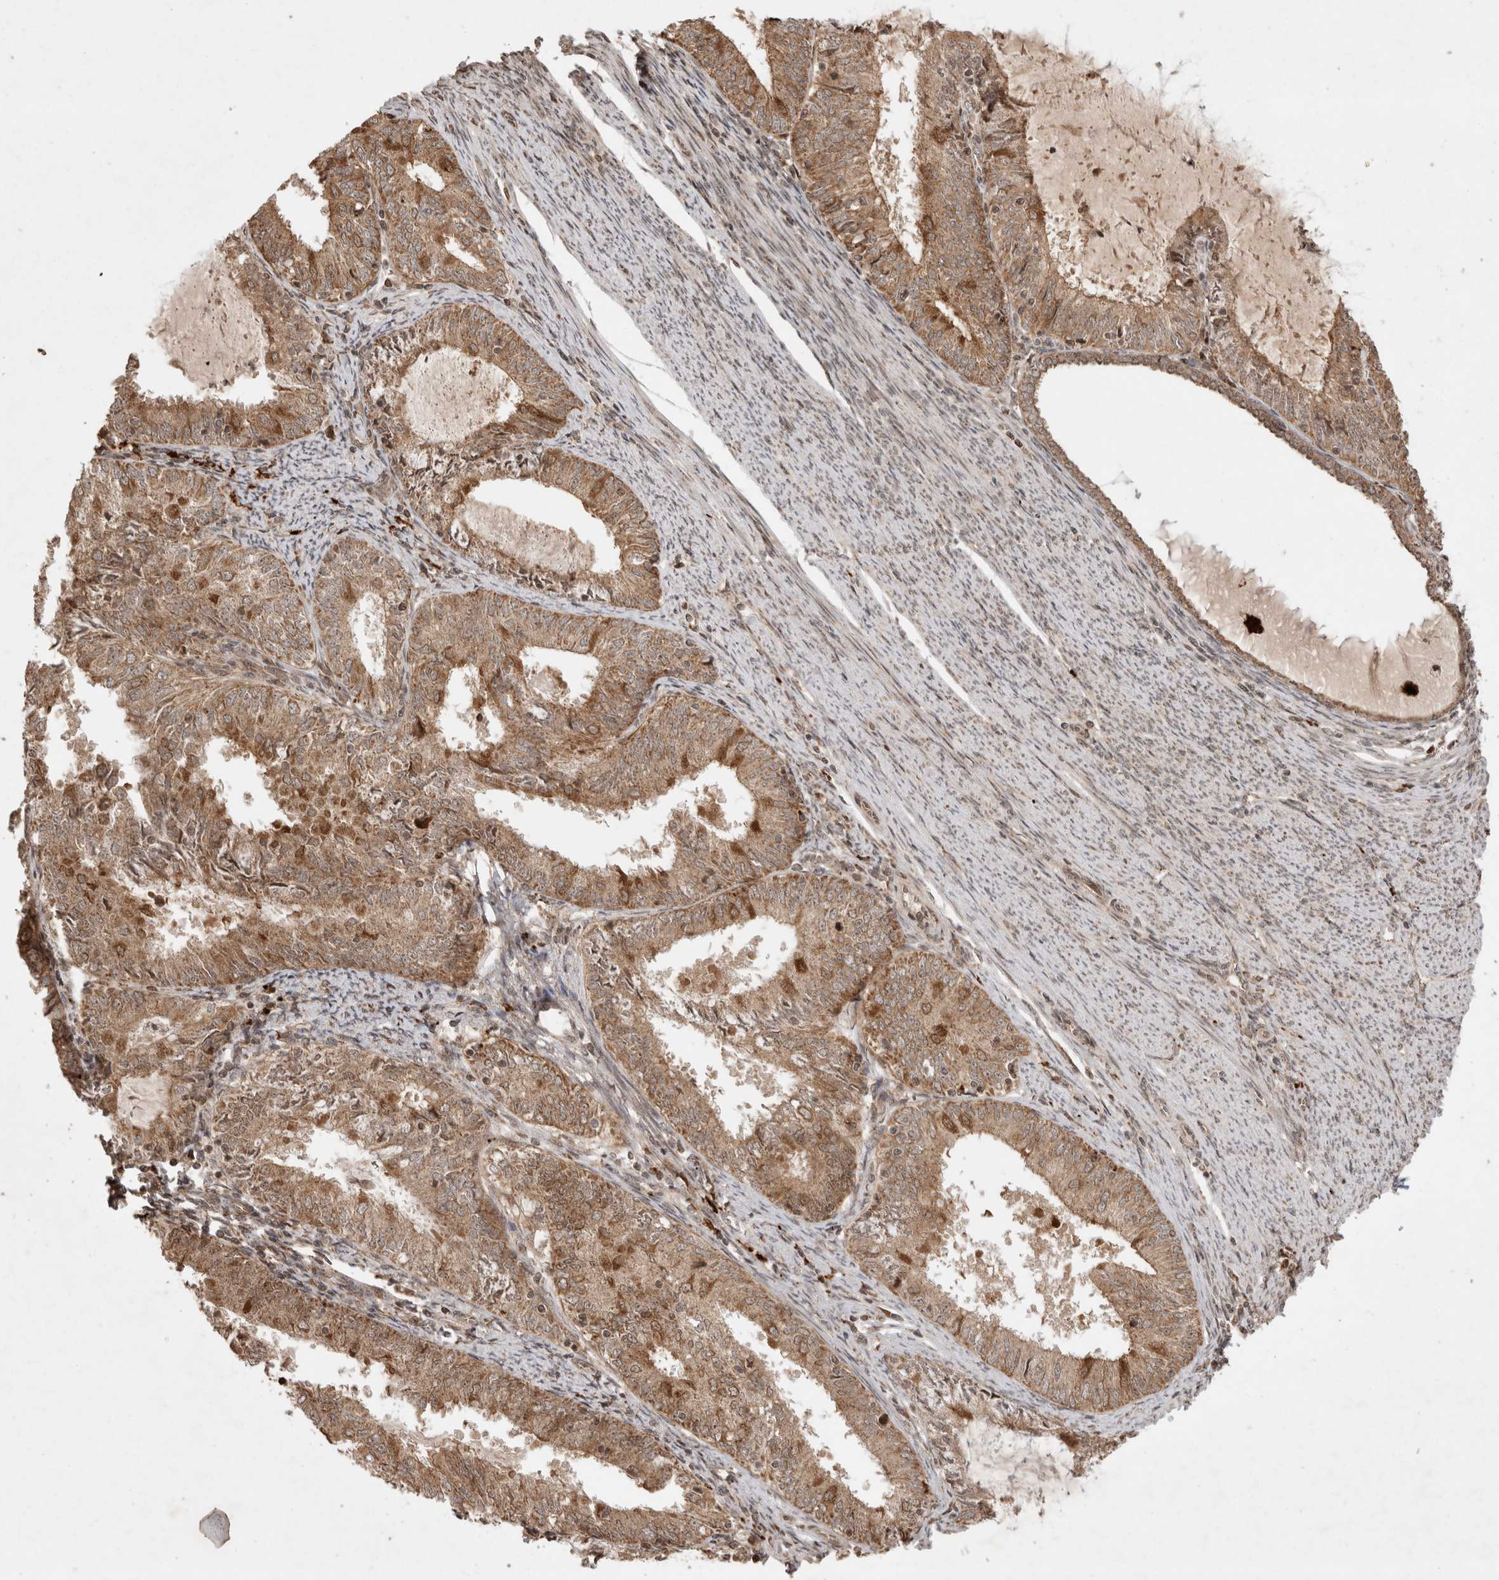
{"staining": {"intensity": "moderate", "quantity": ">75%", "location": "cytoplasmic/membranous"}, "tissue": "endometrial cancer", "cell_type": "Tumor cells", "image_type": "cancer", "snomed": [{"axis": "morphology", "description": "Adenocarcinoma, NOS"}, {"axis": "topography", "description": "Endometrium"}], "caption": "Endometrial adenocarcinoma tissue displays moderate cytoplasmic/membranous expression in approximately >75% of tumor cells, visualized by immunohistochemistry.", "gene": "FAM221A", "patient": {"sex": "female", "age": 57}}